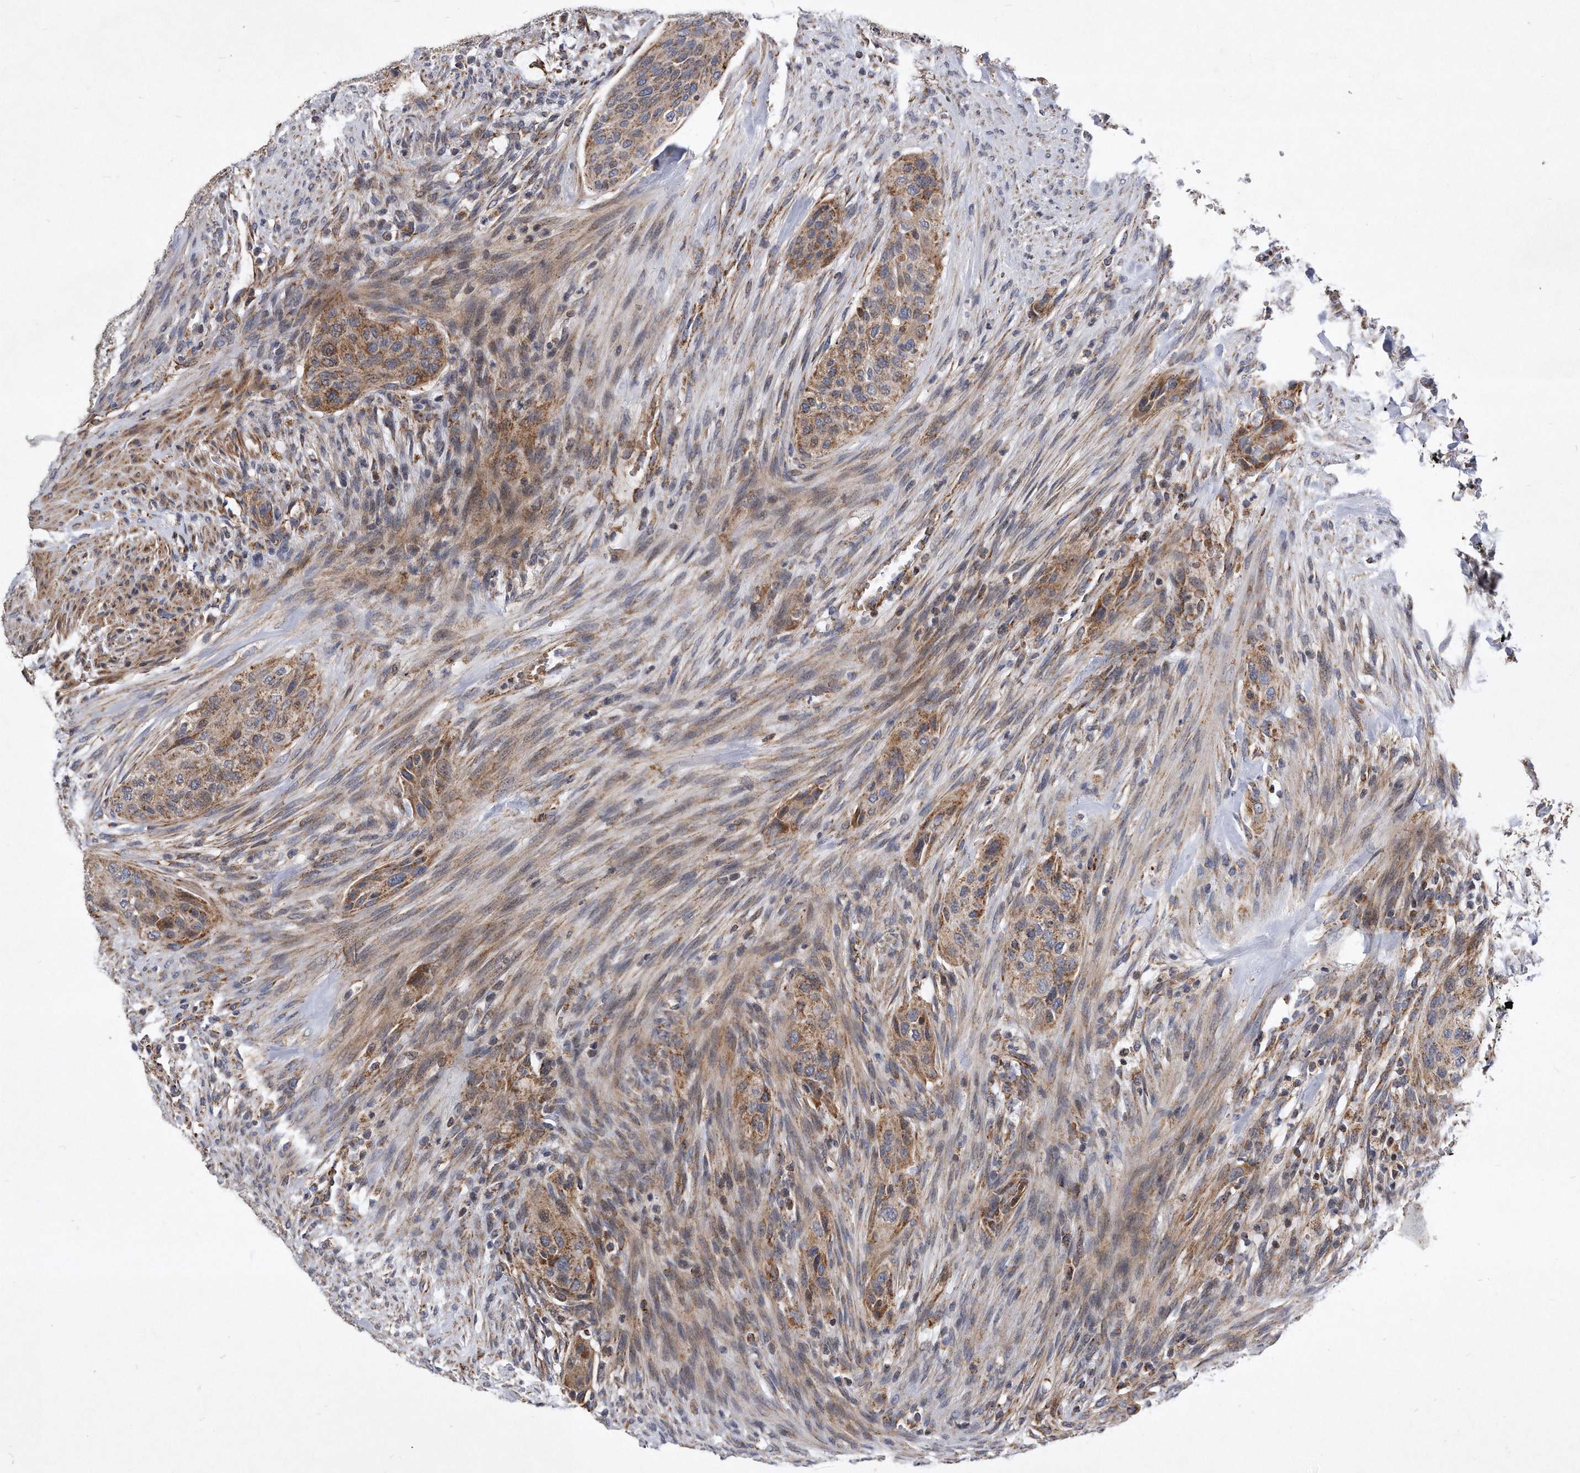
{"staining": {"intensity": "moderate", "quantity": ">75%", "location": "cytoplasmic/membranous"}, "tissue": "urothelial cancer", "cell_type": "Tumor cells", "image_type": "cancer", "snomed": [{"axis": "morphology", "description": "Urothelial carcinoma, High grade"}, {"axis": "topography", "description": "Urinary bladder"}], "caption": "Immunohistochemical staining of human urothelial carcinoma (high-grade) reveals medium levels of moderate cytoplasmic/membranous staining in approximately >75% of tumor cells.", "gene": "PPP5C", "patient": {"sex": "male", "age": 35}}